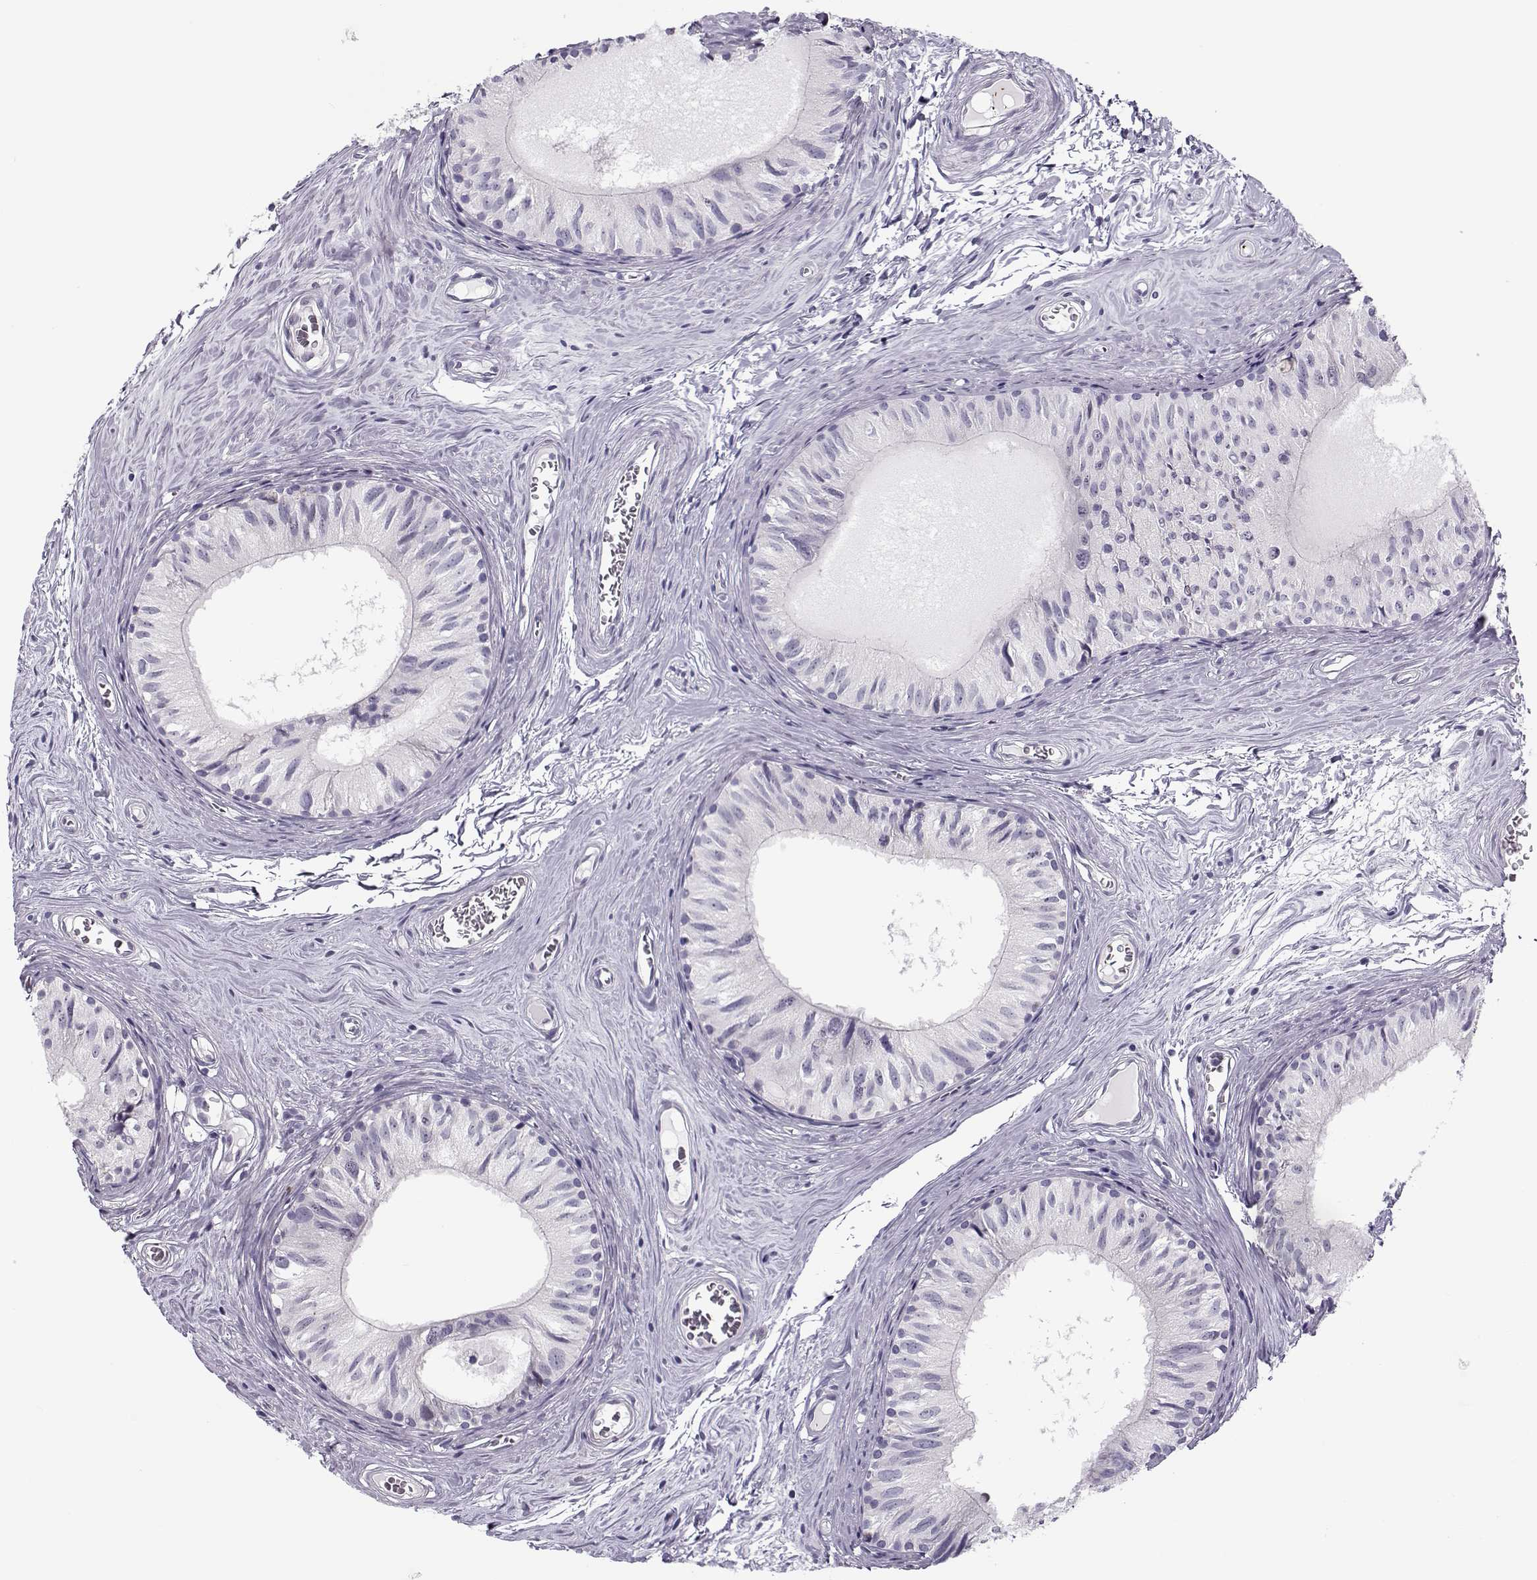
{"staining": {"intensity": "negative", "quantity": "none", "location": "none"}, "tissue": "epididymis", "cell_type": "Glandular cells", "image_type": "normal", "snomed": [{"axis": "morphology", "description": "Normal tissue, NOS"}, {"axis": "topography", "description": "Epididymis"}], "caption": "DAB (3,3'-diaminobenzidine) immunohistochemical staining of benign human epididymis demonstrates no significant positivity in glandular cells.", "gene": "KLF17", "patient": {"sex": "male", "age": 52}}